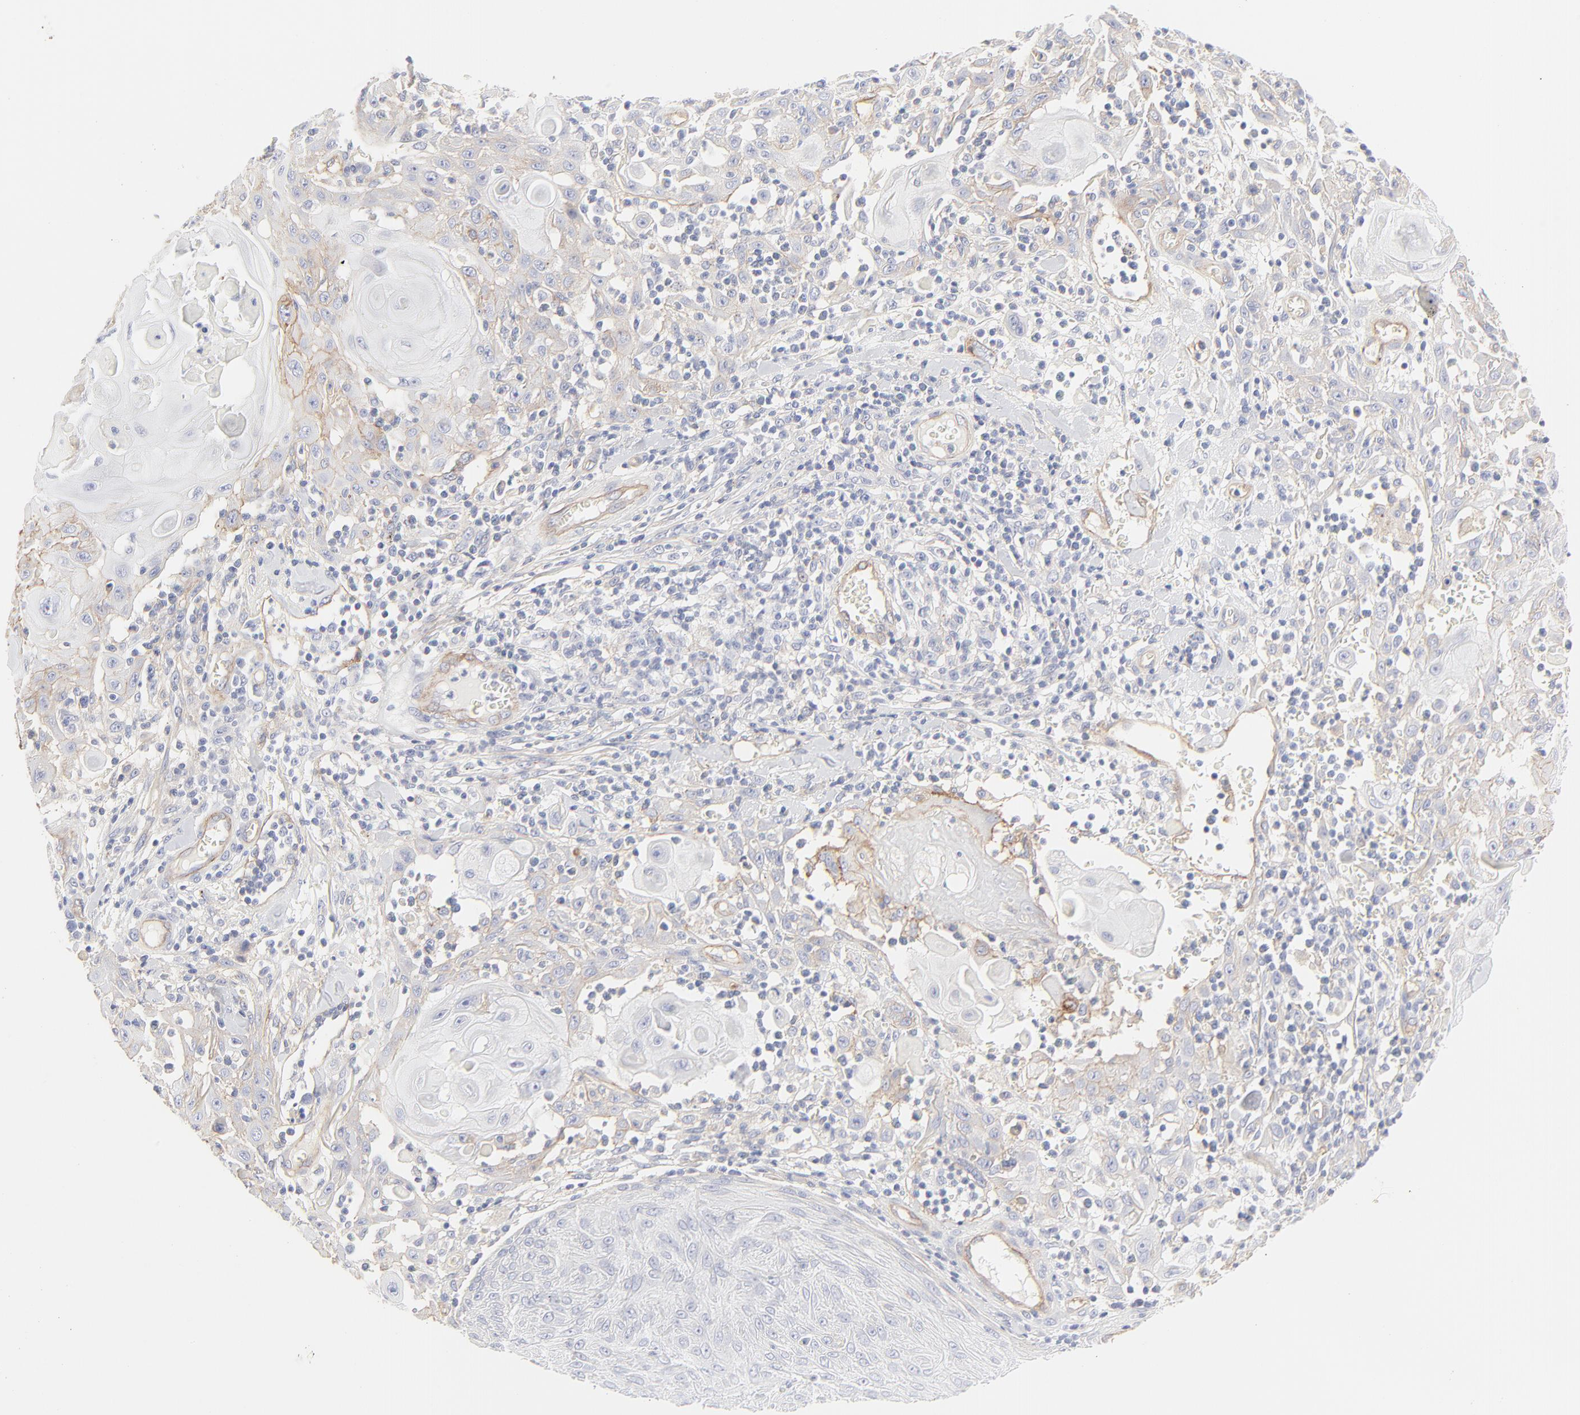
{"staining": {"intensity": "negative", "quantity": "none", "location": "none"}, "tissue": "skin cancer", "cell_type": "Tumor cells", "image_type": "cancer", "snomed": [{"axis": "morphology", "description": "Squamous cell carcinoma, NOS"}, {"axis": "topography", "description": "Skin"}], "caption": "Tumor cells show no significant staining in skin cancer. (Stains: DAB immunohistochemistry with hematoxylin counter stain, Microscopy: brightfield microscopy at high magnification).", "gene": "ITGA5", "patient": {"sex": "male", "age": 24}}